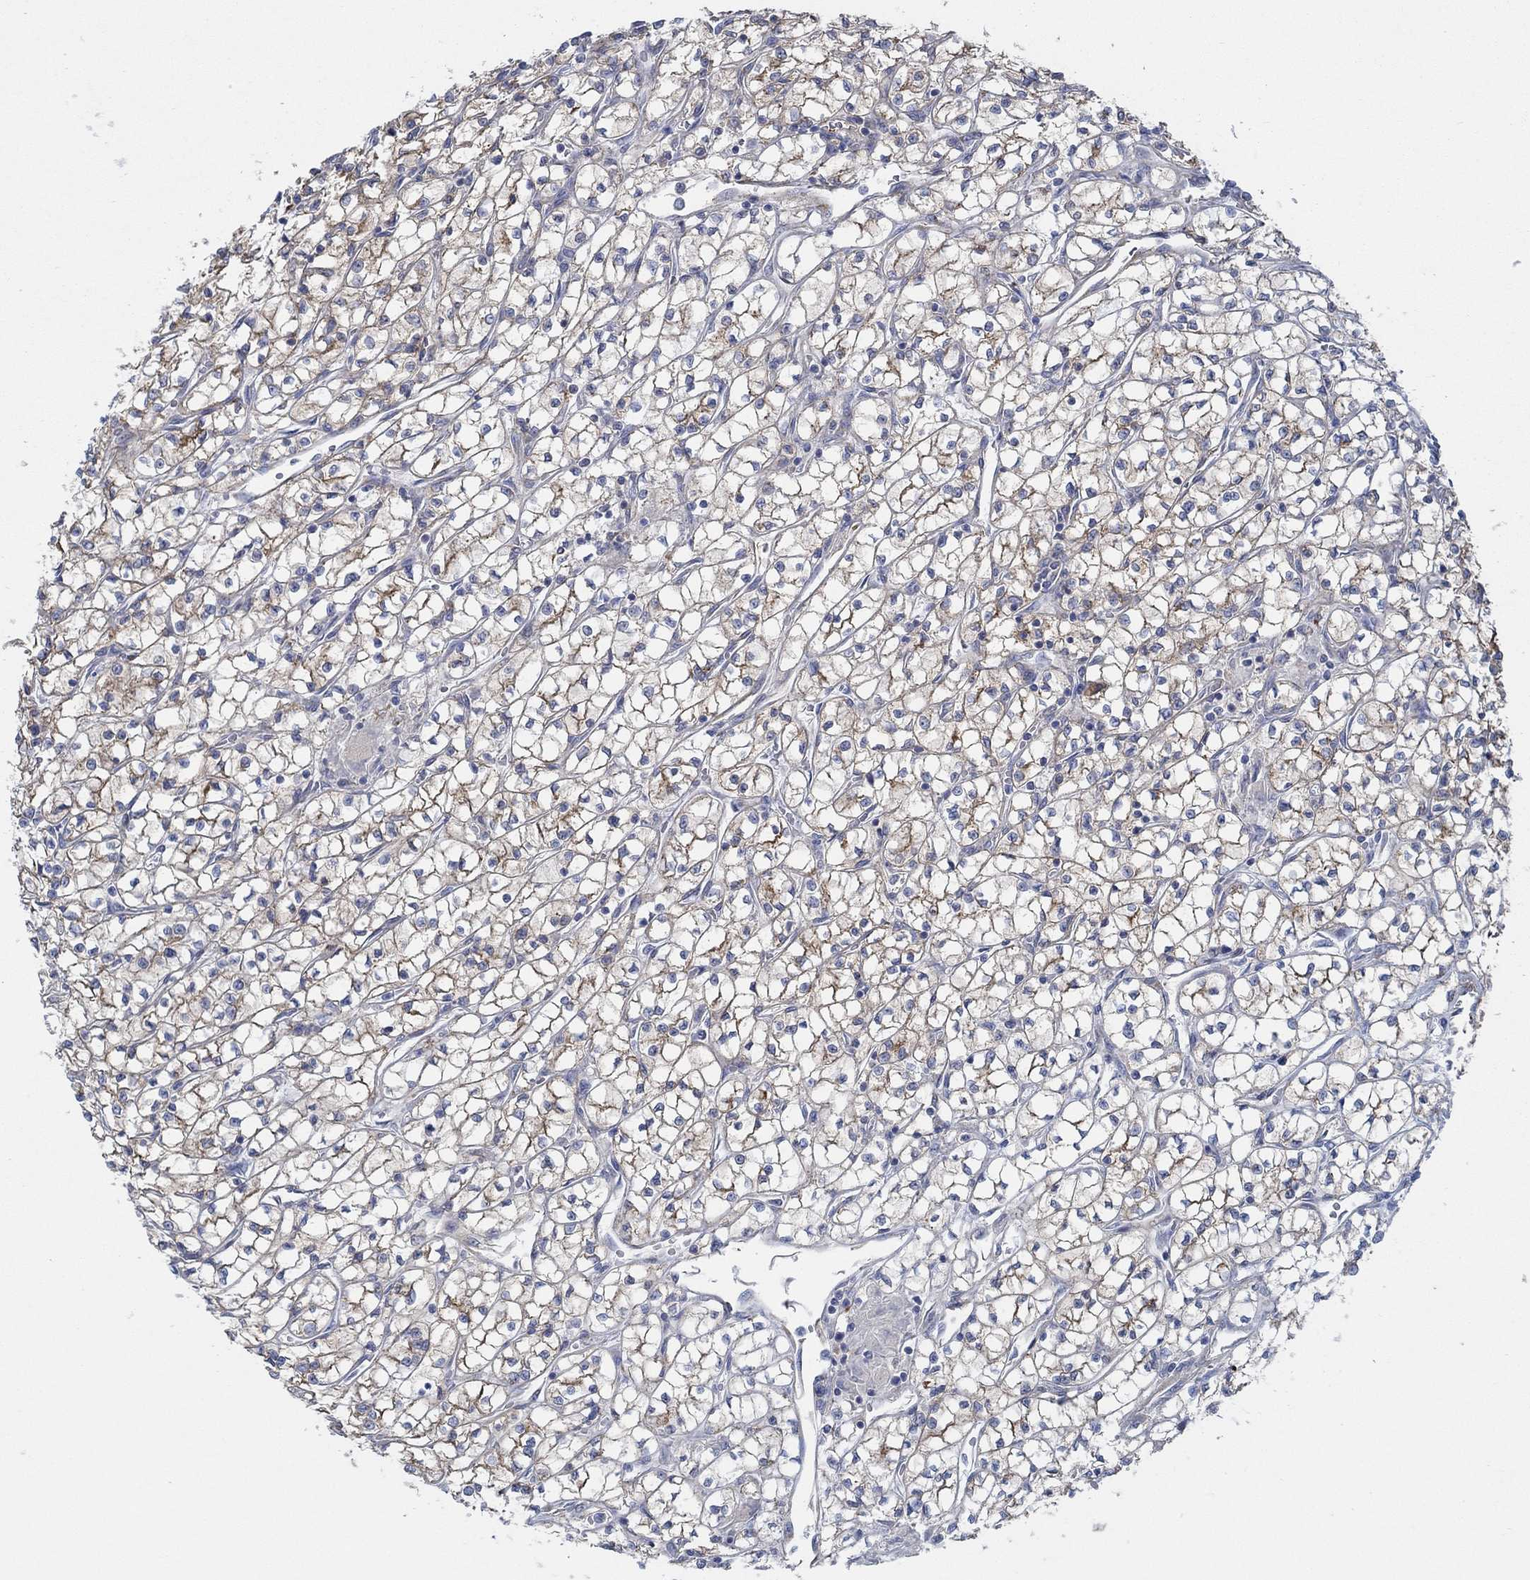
{"staining": {"intensity": "strong", "quantity": "25%-75%", "location": "cytoplasmic/membranous"}, "tissue": "renal cancer", "cell_type": "Tumor cells", "image_type": "cancer", "snomed": [{"axis": "morphology", "description": "Adenocarcinoma, NOS"}, {"axis": "topography", "description": "Kidney"}], "caption": "A high amount of strong cytoplasmic/membranous positivity is present in approximately 25%-75% of tumor cells in renal adenocarcinoma tissue.", "gene": "SPAG9", "patient": {"sex": "female", "age": 64}}